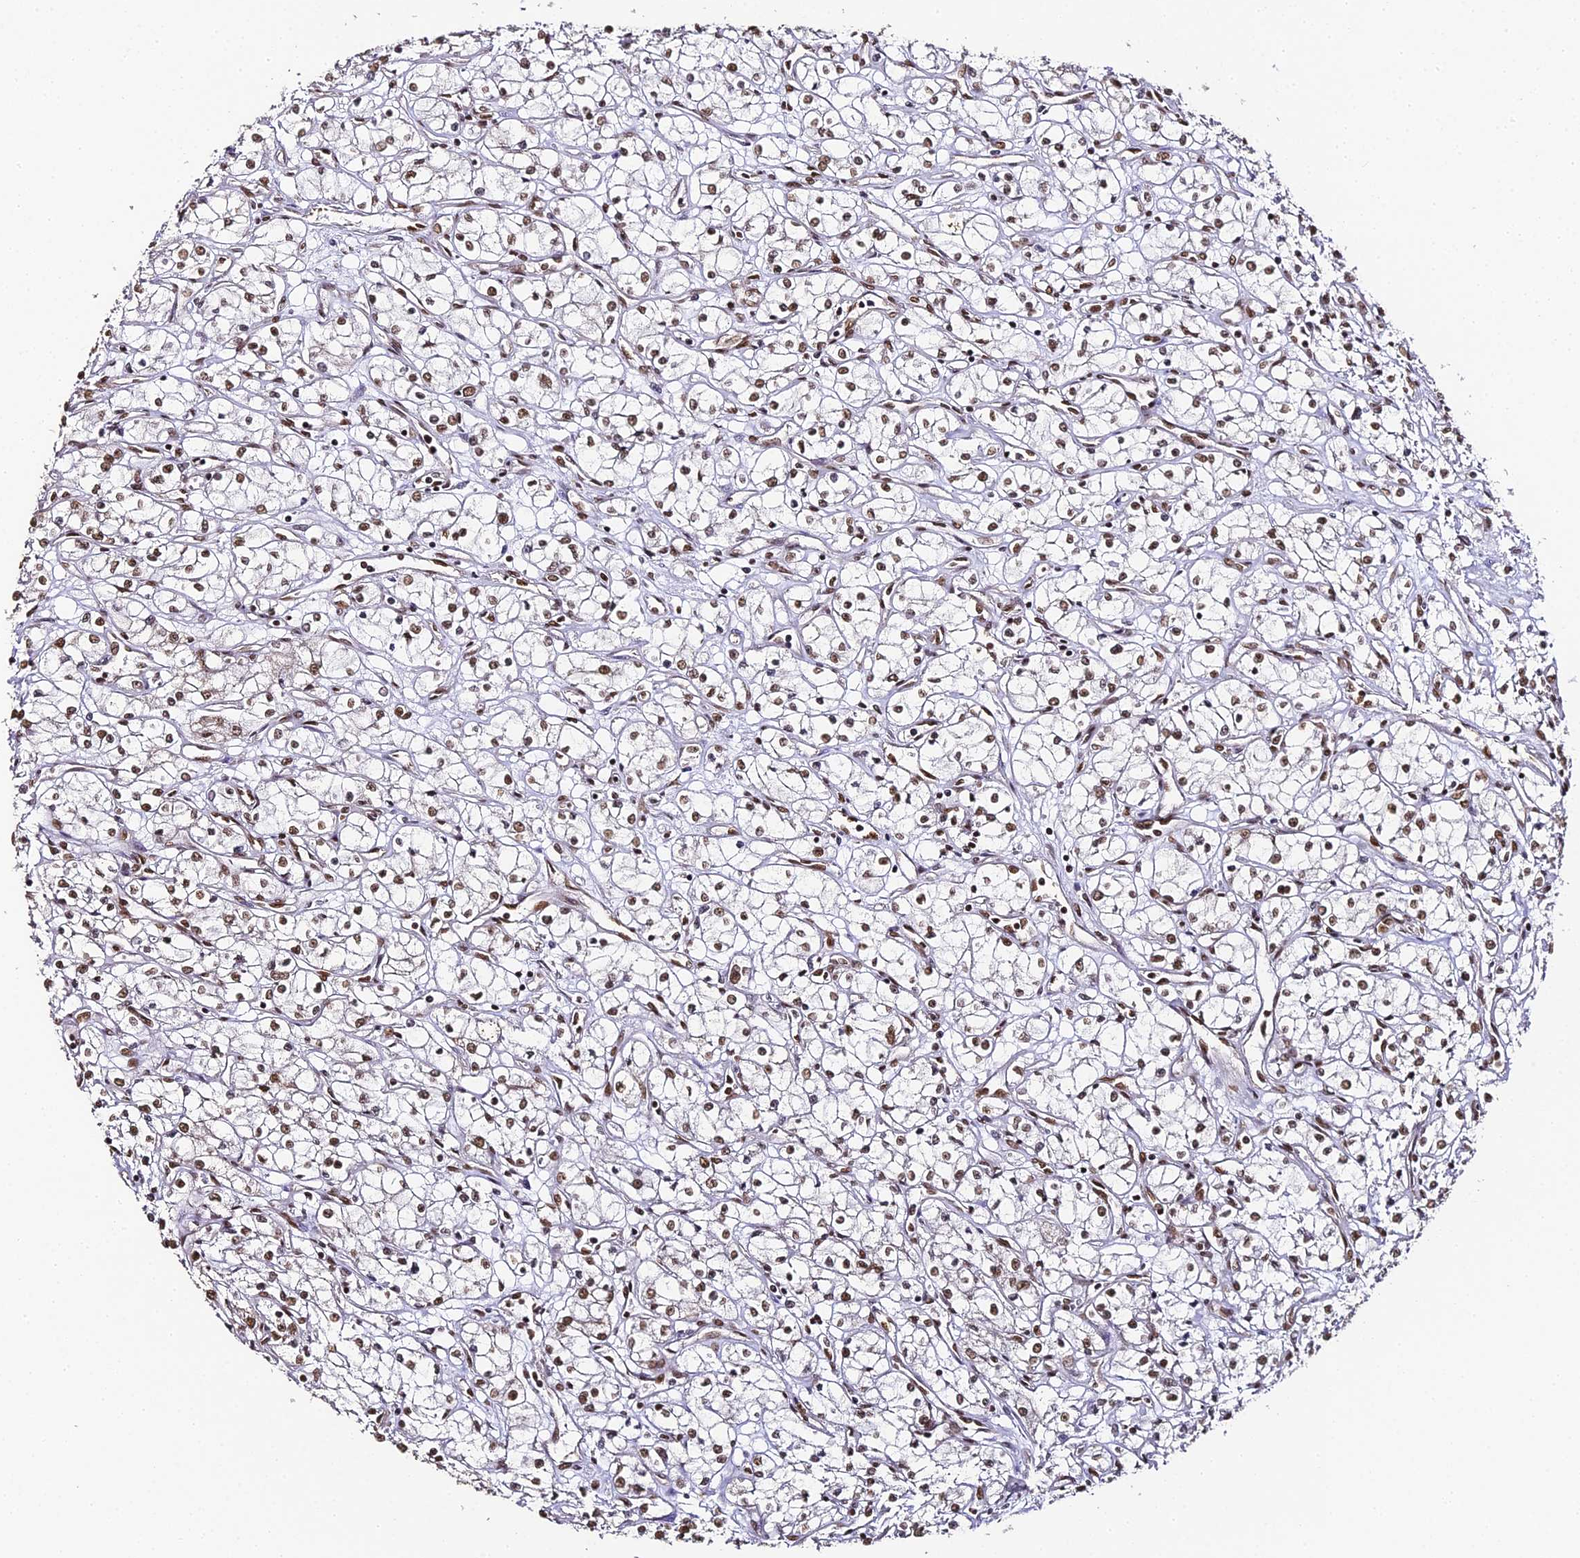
{"staining": {"intensity": "moderate", "quantity": ">75%", "location": "nuclear"}, "tissue": "renal cancer", "cell_type": "Tumor cells", "image_type": "cancer", "snomed": [{"axis": "morphology", "description": "Adenocarcinoma, NOS"}, {"axis": "topography", "description": "Kidney"}], "caption": "Protein expression by IHC reveals moderate nuclear expression in about >75% of tumor cells in renal adenocarcinoma. (DAB IHC with brightfield microscopy, high magnification).", "gene": "HNRNPA1", "patient": {"sex": "male", "age": 59}}